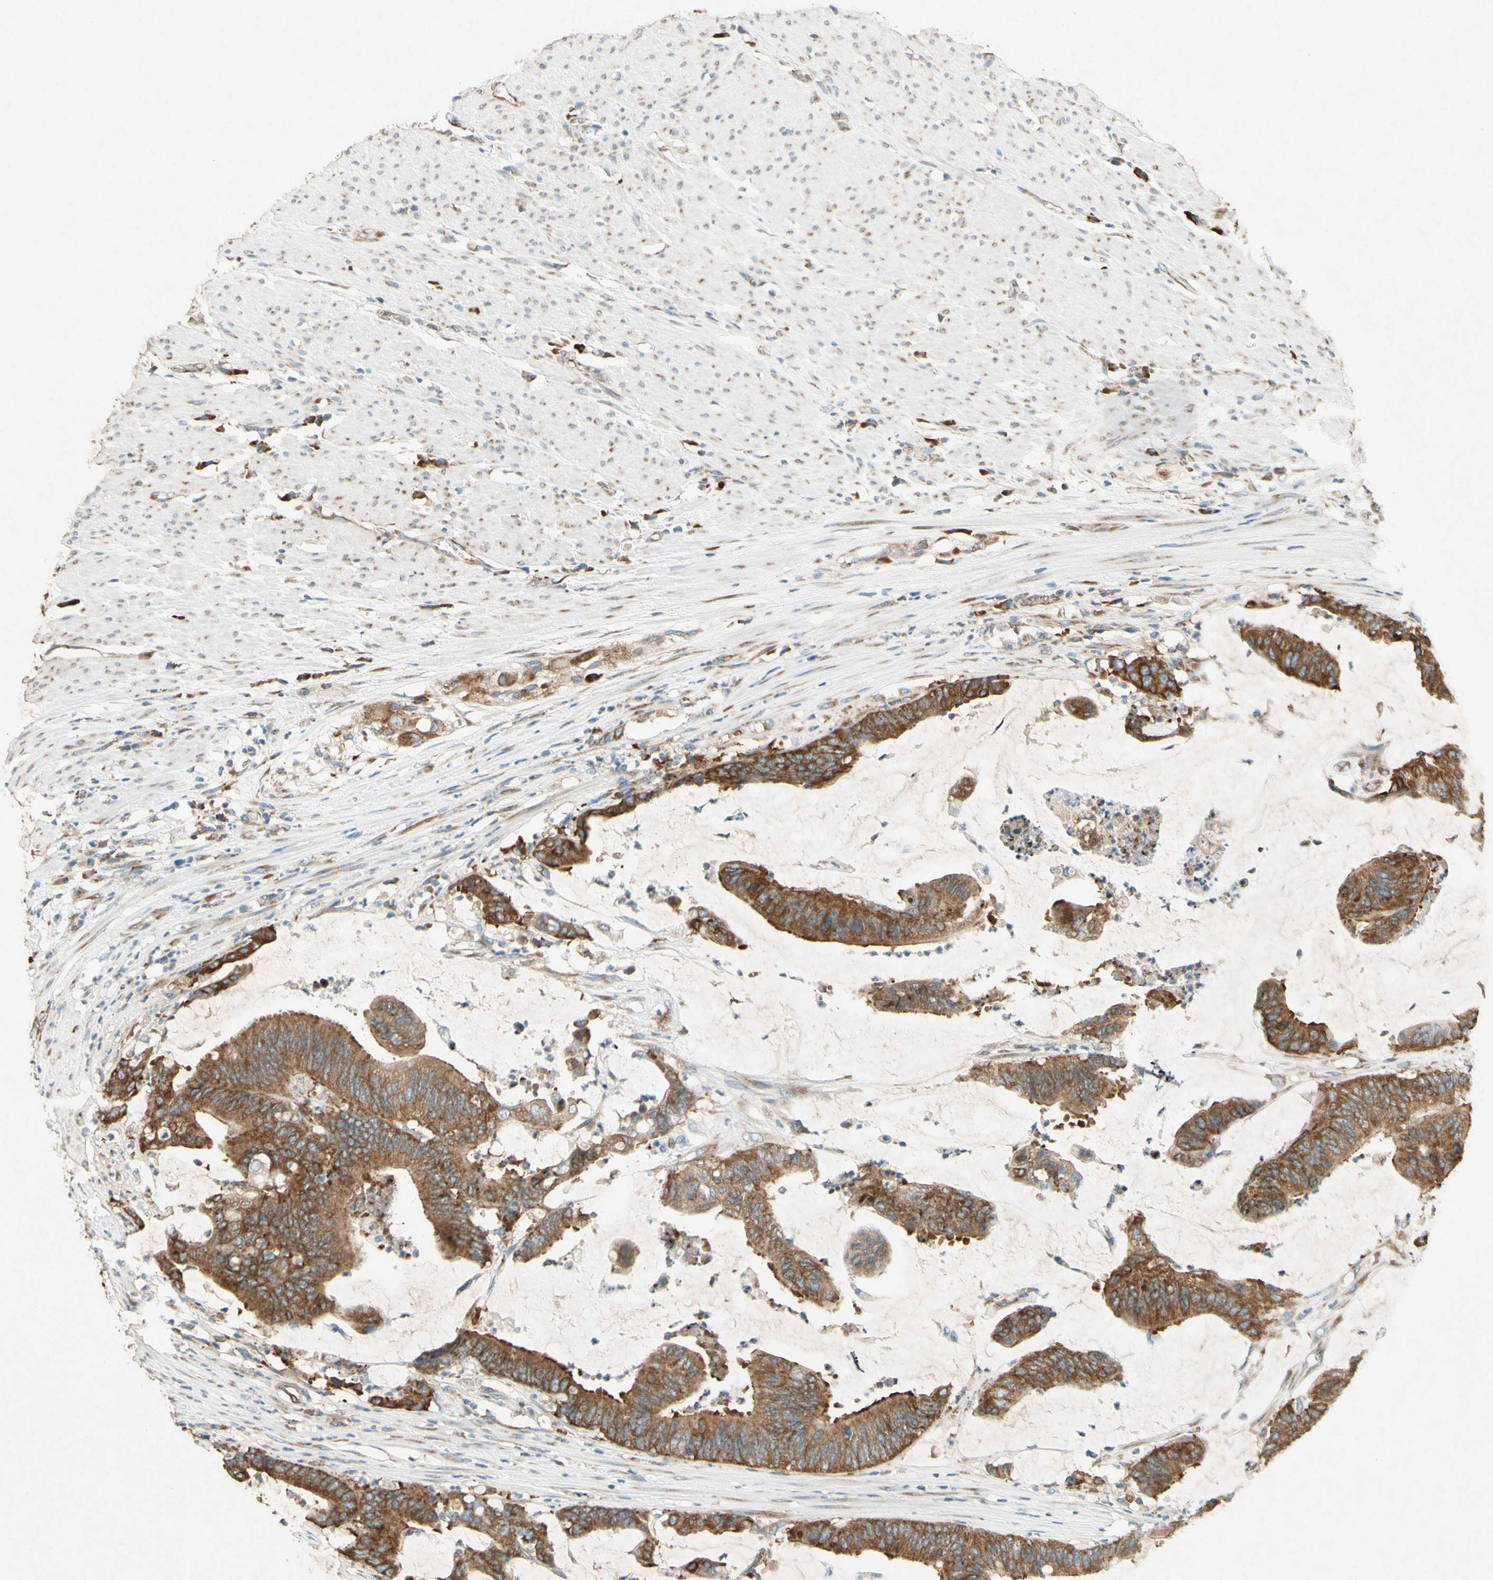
{"staining": {"intensity": "moderate", "quantity": ">75%", "location": "cytoplasmic/membranous"}, "tissue": "colorectal cancer", "cell_type": "Tumor cells", "image_type": "cancer", "snomed": [{"axis": "morphology", "description": "Adenocarcinoma, NOS"}, {"axis": "topography", "description": "Rectum"}], "caption": "Protein expression analysis of human adenocarcinoma (colorectal) reveals moderate cytoplasmic/membranous expression in approximately >75% of tumor cells.", "gene": "PABPC1", "patient": {"sex": "female", "age": 66}}